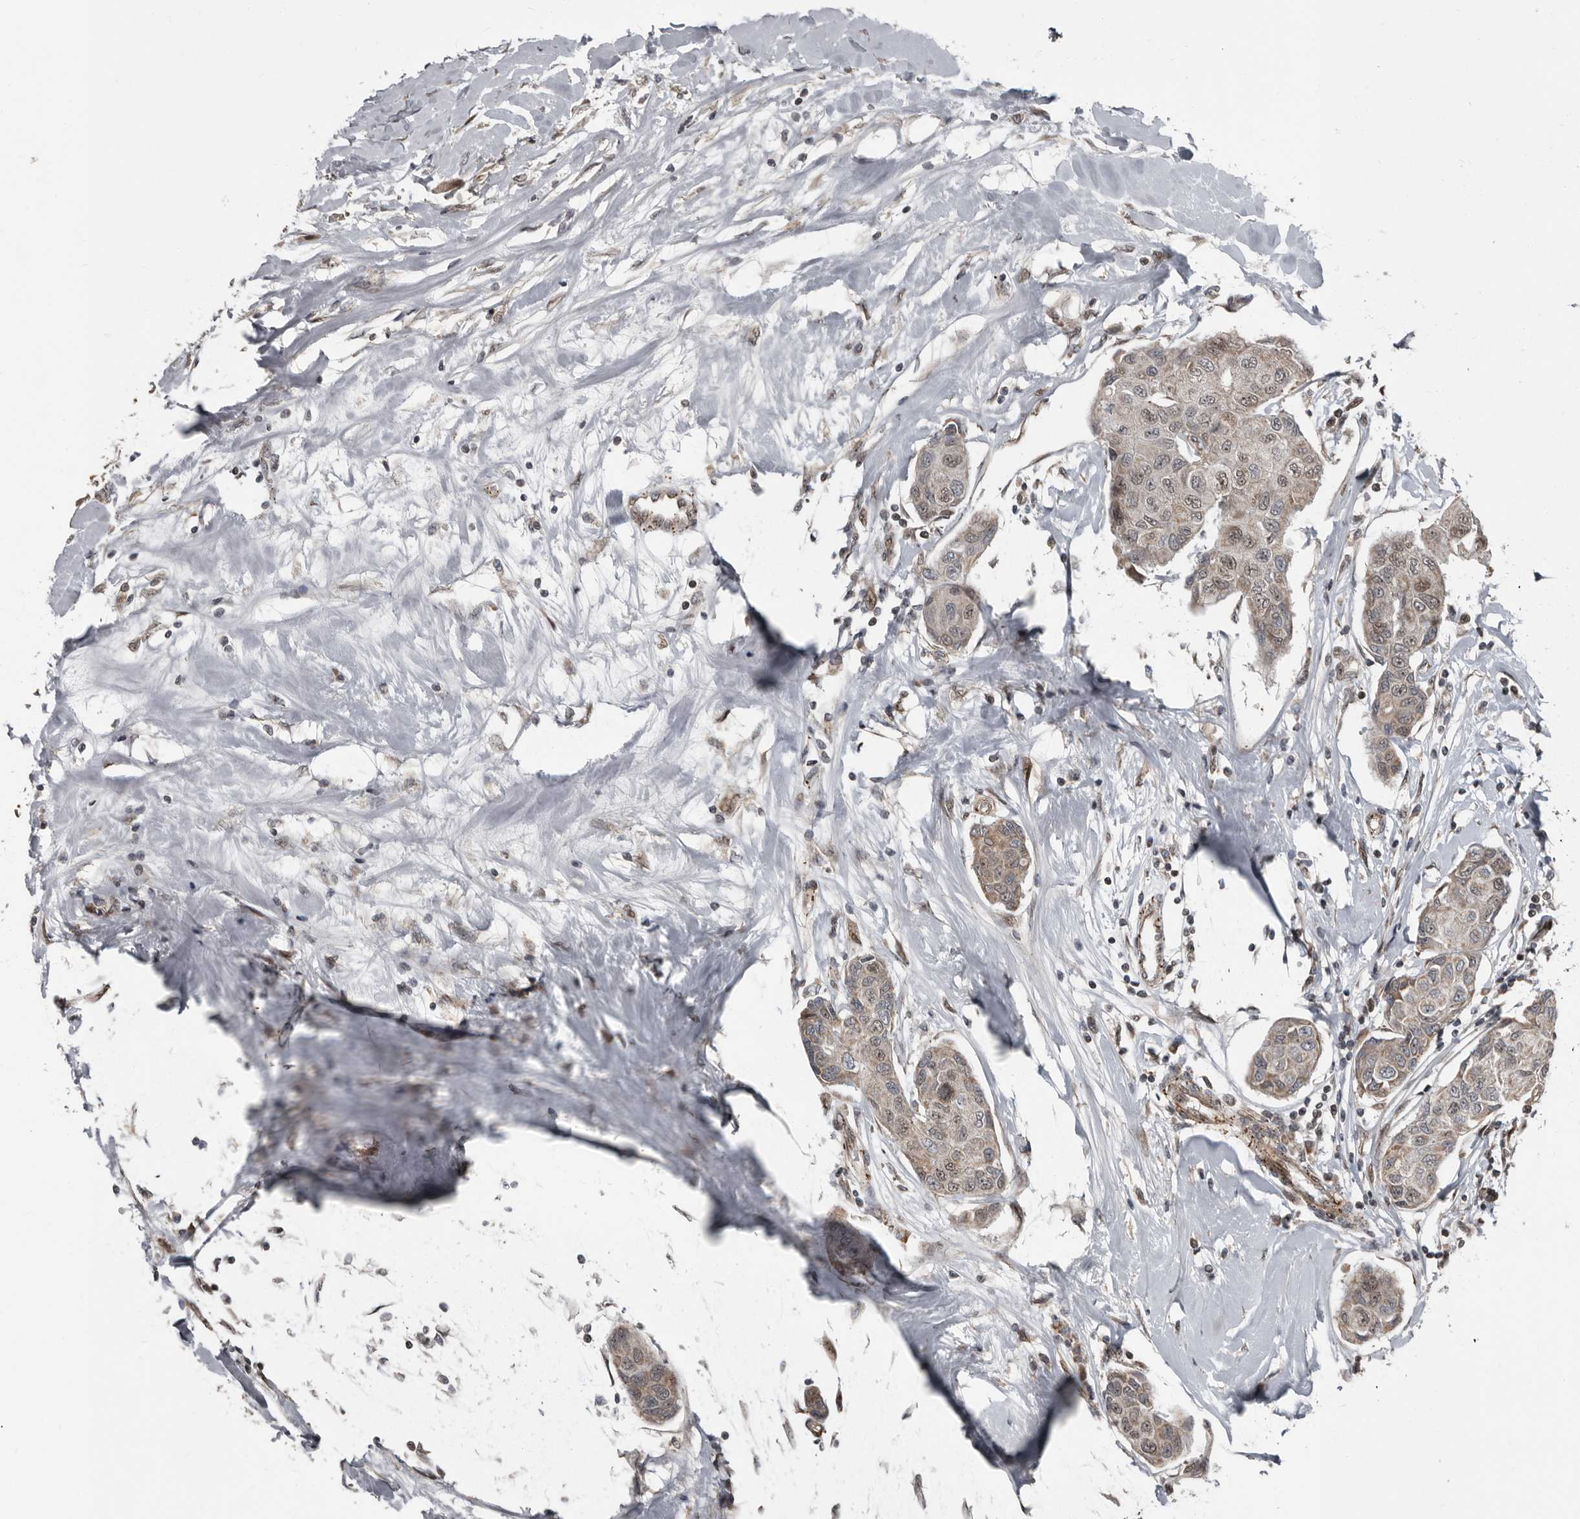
{"staining": {"intensity": "weak", "quantity": ">75%", "location": "cytoplasmic/membranous,nuclear"}, "tissue": "breast cancer", "cell_type": "Tumor cells", "image_type": "cancer", "snomed": [{"axis": "morphology", "description": "Duct carcinoma"}, {"axis": "topography", "description": "Breast"}], "caption": "Infiltrating ductal carcinoma (breast) stained for a protein displays weak cytoplasmic/membranous and nuclear positivity in tumor cells.", "gene": "CHD1L", "patient": {"sex": "female", "age": 80}}